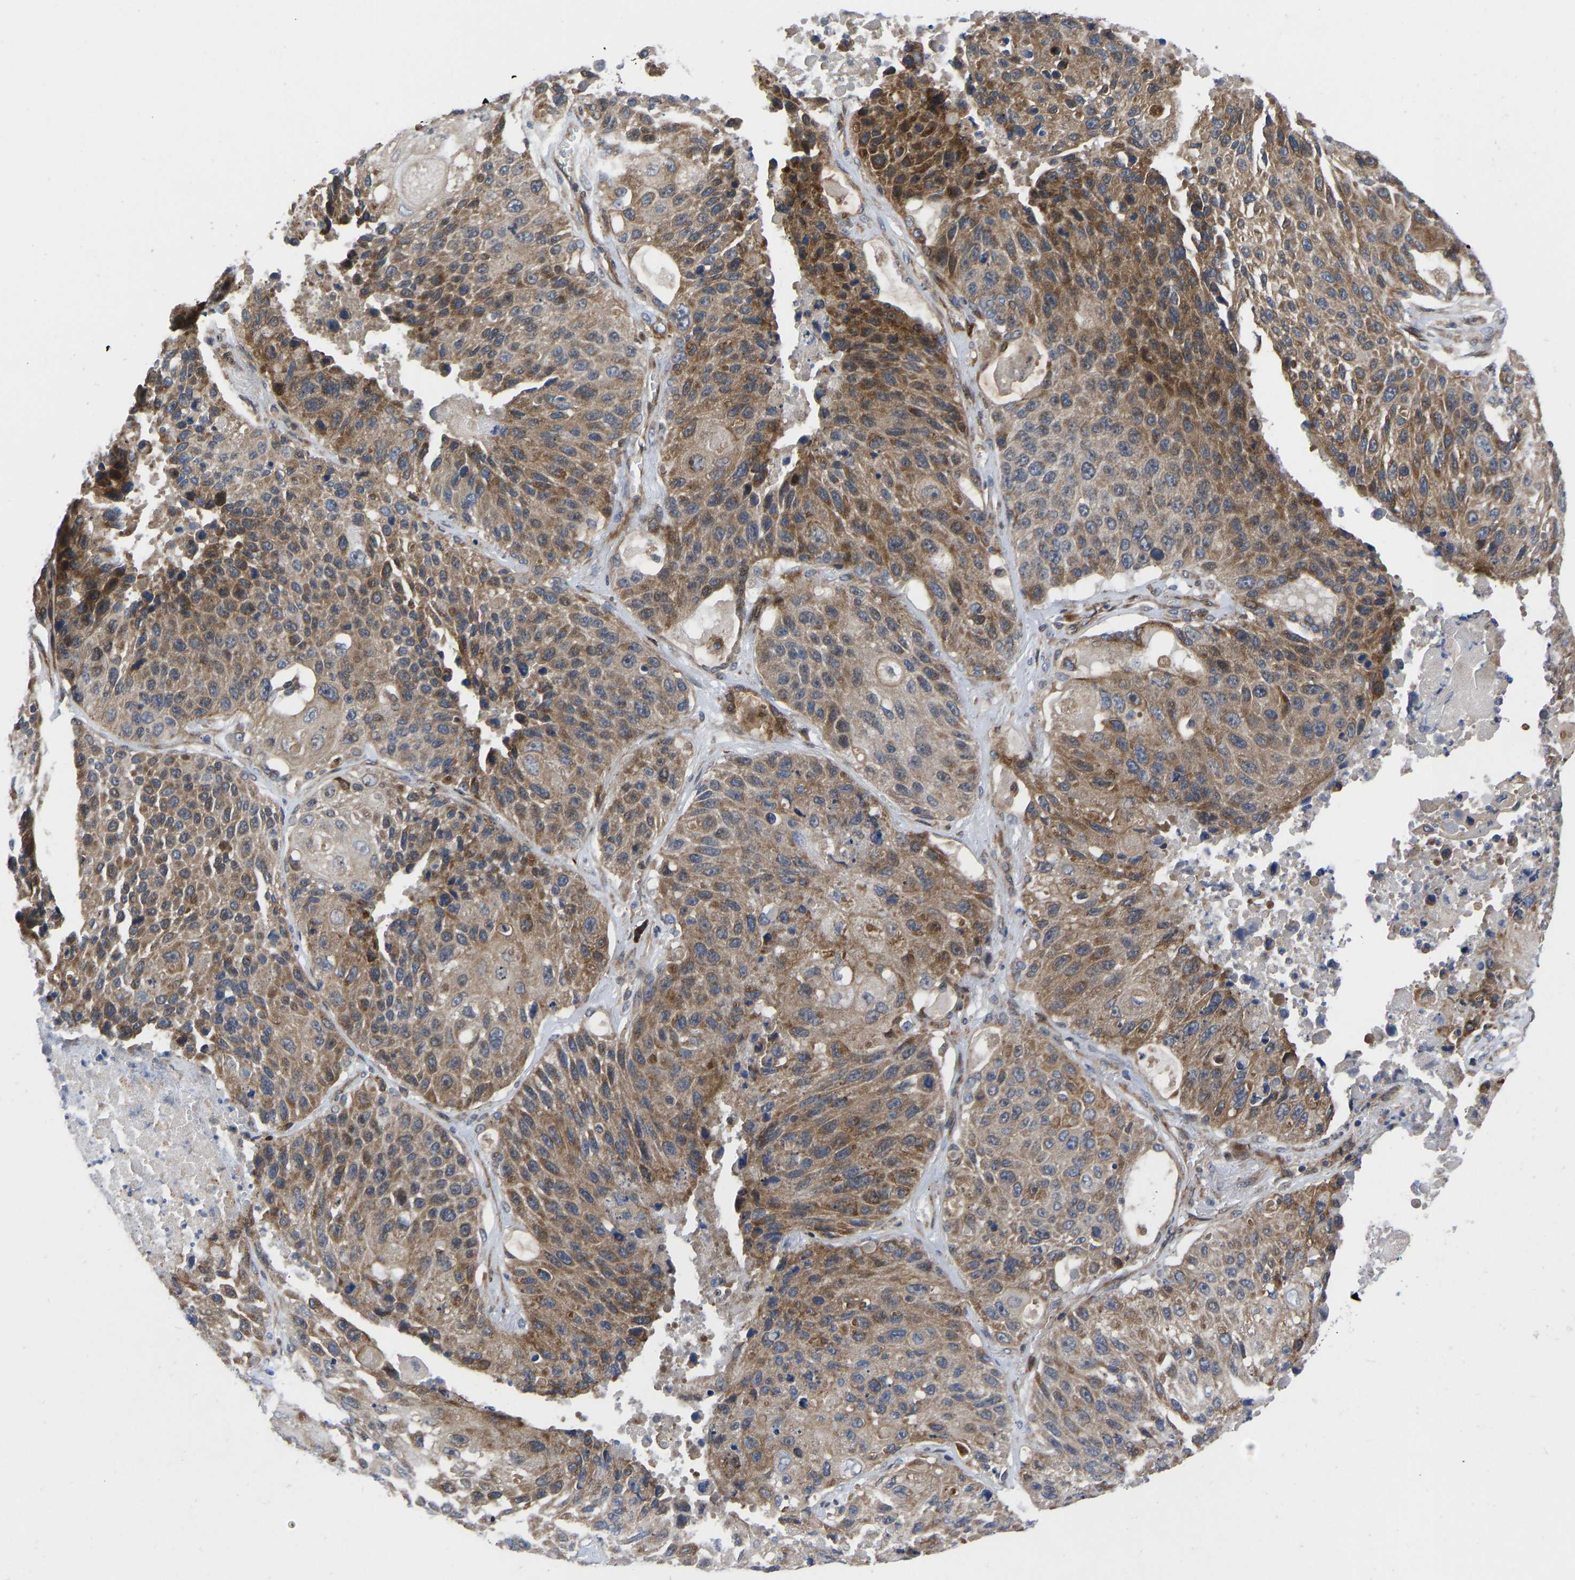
{"staining": {"intensity": "moderate", "quantity": ">75%", "location": "cytoplasmic/membranous"}, "tissue": "lung cancer", "cell_type": "Tumor cells", "image_type": "cancer", "snomed": [{"axis": "morphology", "description": "Squamous cell carcinoma, NOS"}, {"axis": "topography", "description": "Lung"}], "caption": "About >75% of tumor cells in human lung cancer demonstrate moderate cytoplasmic/membranous protein positivity as visualized by brown immunohistochemical staining.", "gene": "TMEM38B", "patient": {"sex": "male", "age": 61}}